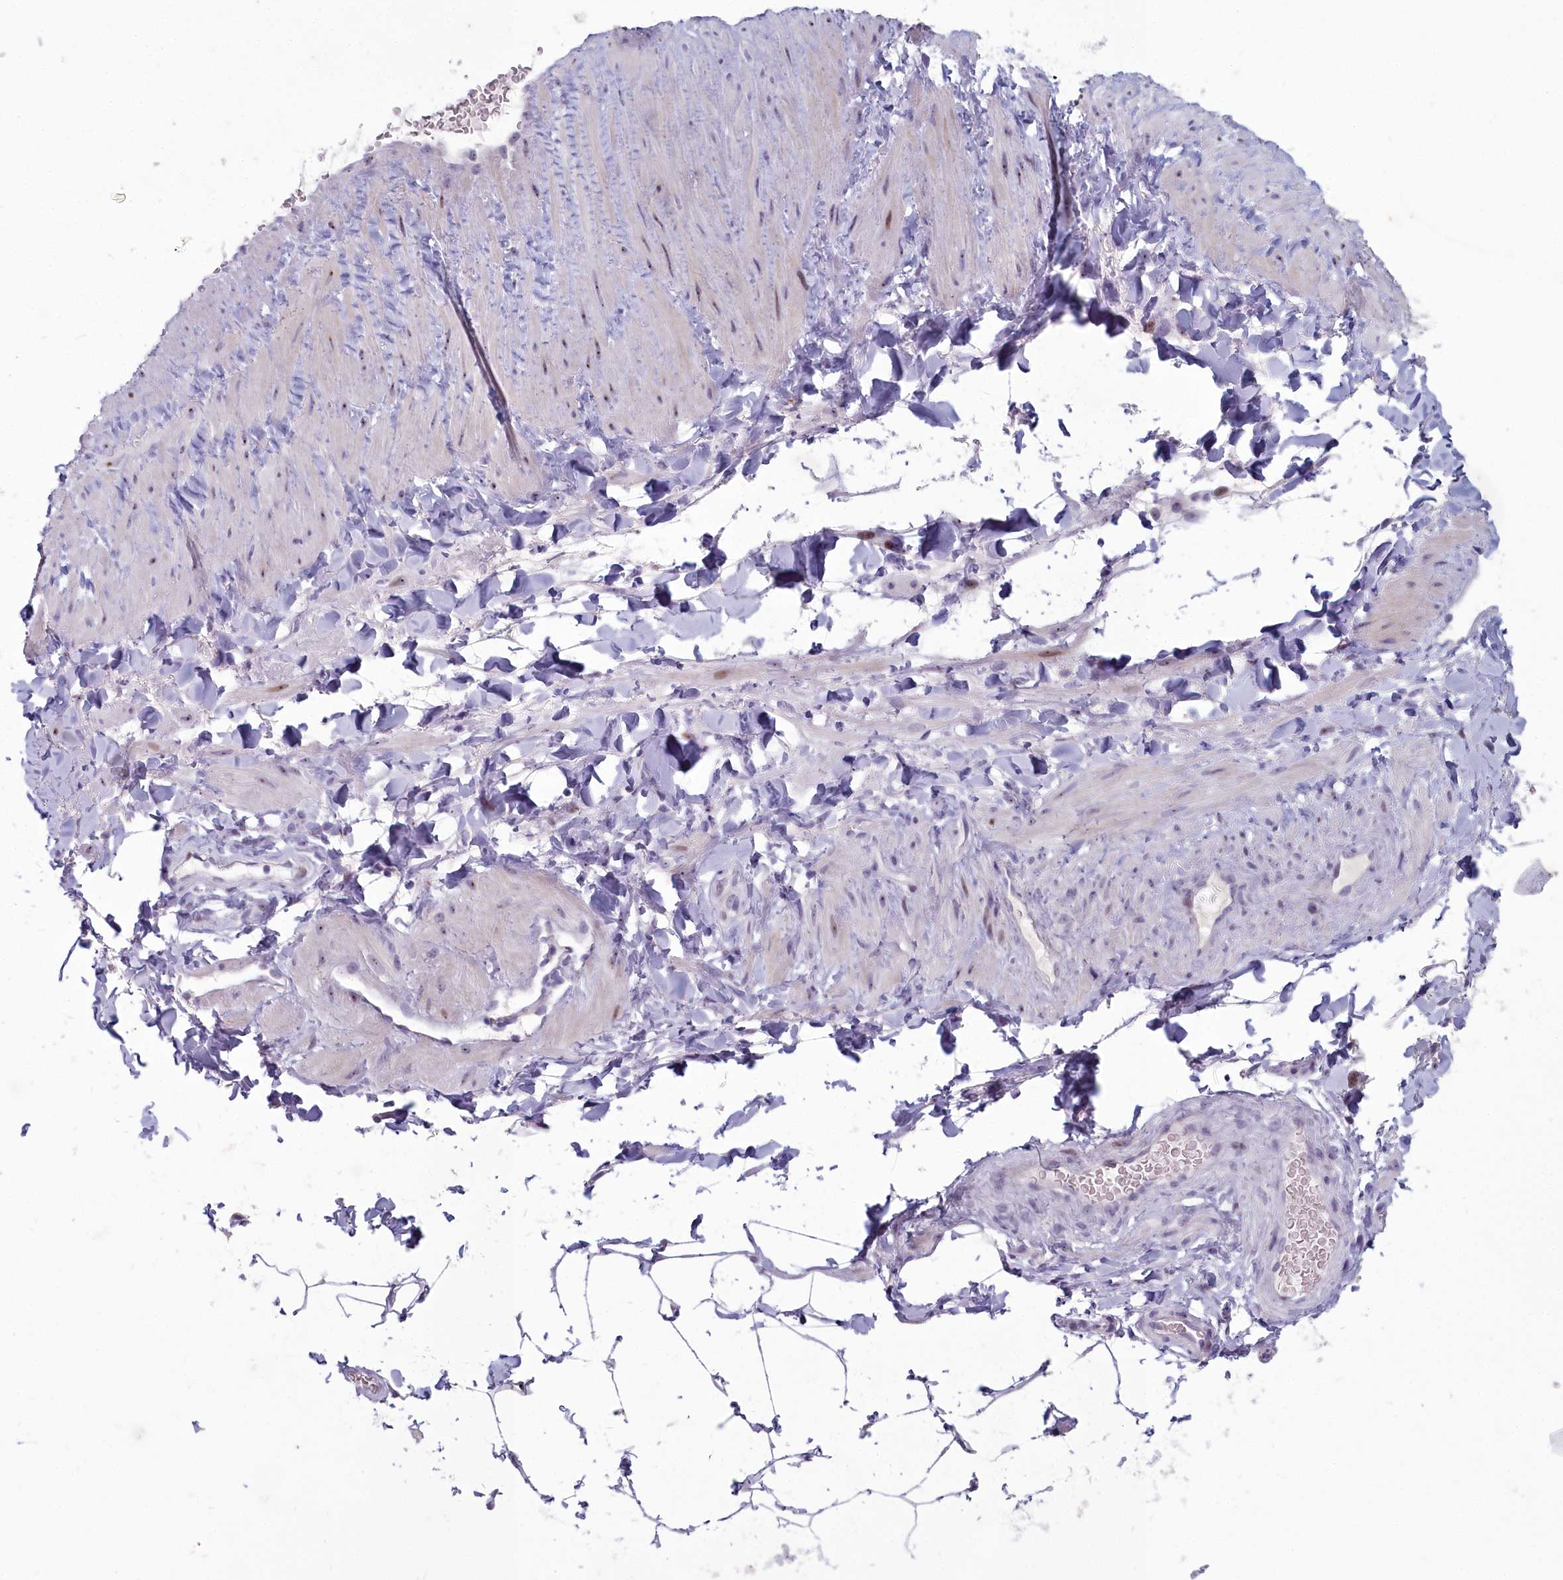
{"staining": {"intensity": "negative", "quantity": "none", "location": "none"}, "tissue": "adipose tissue", "cell_type": "Adipocytes", "image_type": "normal", "snomed": [{"axis": "morphology", "description": "Normal tissue, NOS"}, {"axis": "topography", "description": "Soft tissue"}, {"axis": "topography", "description": "Vascular tissue"}], "caption": "There is no significant expression in adipocytes of adipose tissue. The staining was performed using DAB to visualize the protein expression in brown, while the nuclei were stained in blue with hematoxylin (Magnification: 20x).", "gene": "INSYN2A", "patient": {"sex": "male", "age": 54}}